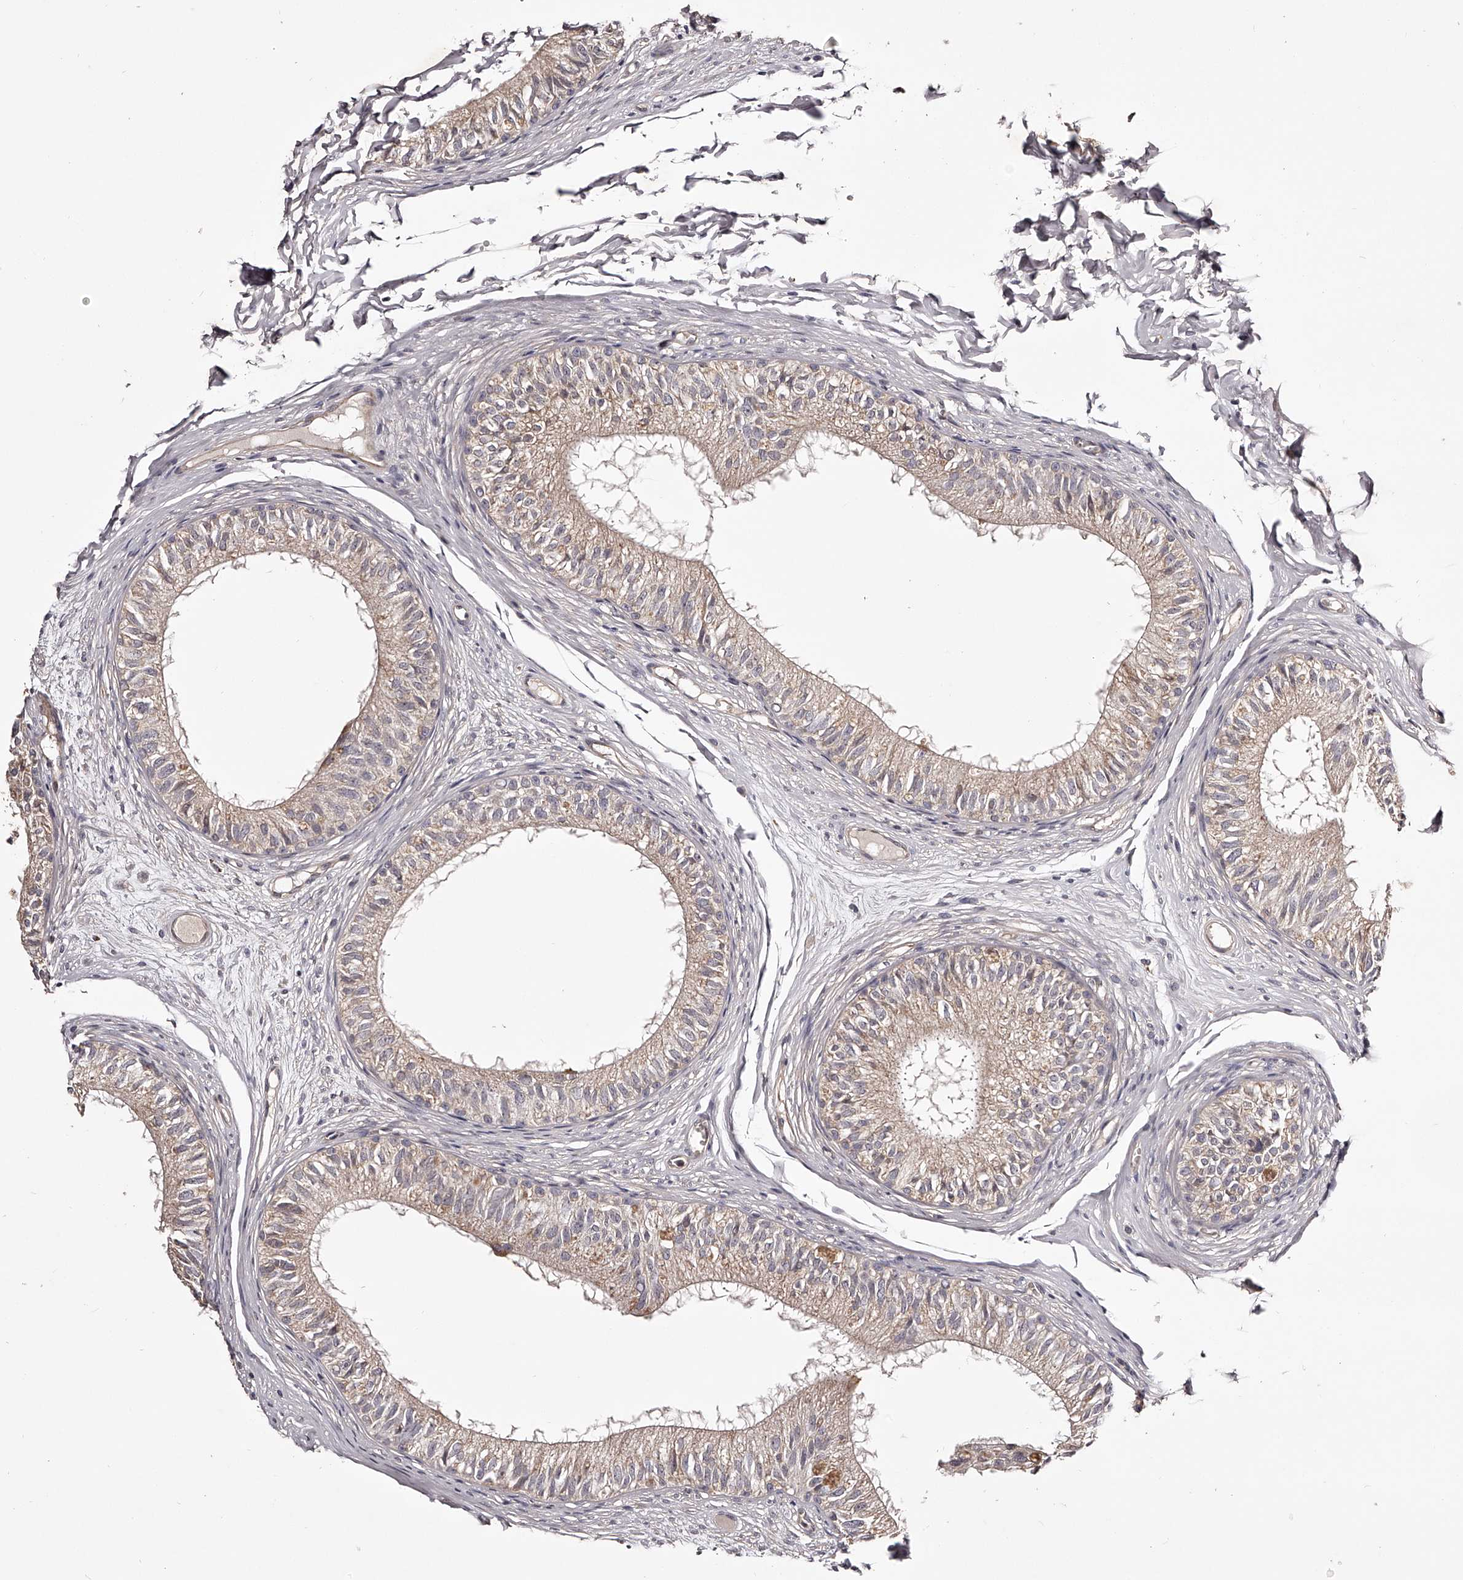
{"staining": {"intensity": "weak", "quantity": ">75%", "location": "cytoplasmic/membranous"}, "tissue": "epididymis", "cell_type": "Glandular cells", "image_type": "normal", "snomed": [{"axis": "morphology", "description": "Normal tissue, NOS"}, {"axis": "morphology", "description": "Seminoma in situ"}, {"axis": "topography", "description": "Testis"}, {"axis": "topography", "description": "Epididymis"}], "caption": "Immunohistochemistry image of normal epididymis: human epididymis stained using immunohistochemistry reveals low levels of weak protein expression localized specifically in the cytoplasmic/membranous of glandular cells, appearing as a cytoplasmic/membranous brown color.", "gene": "ODF2L", "patient": {"sex": "male", "age": 28}}